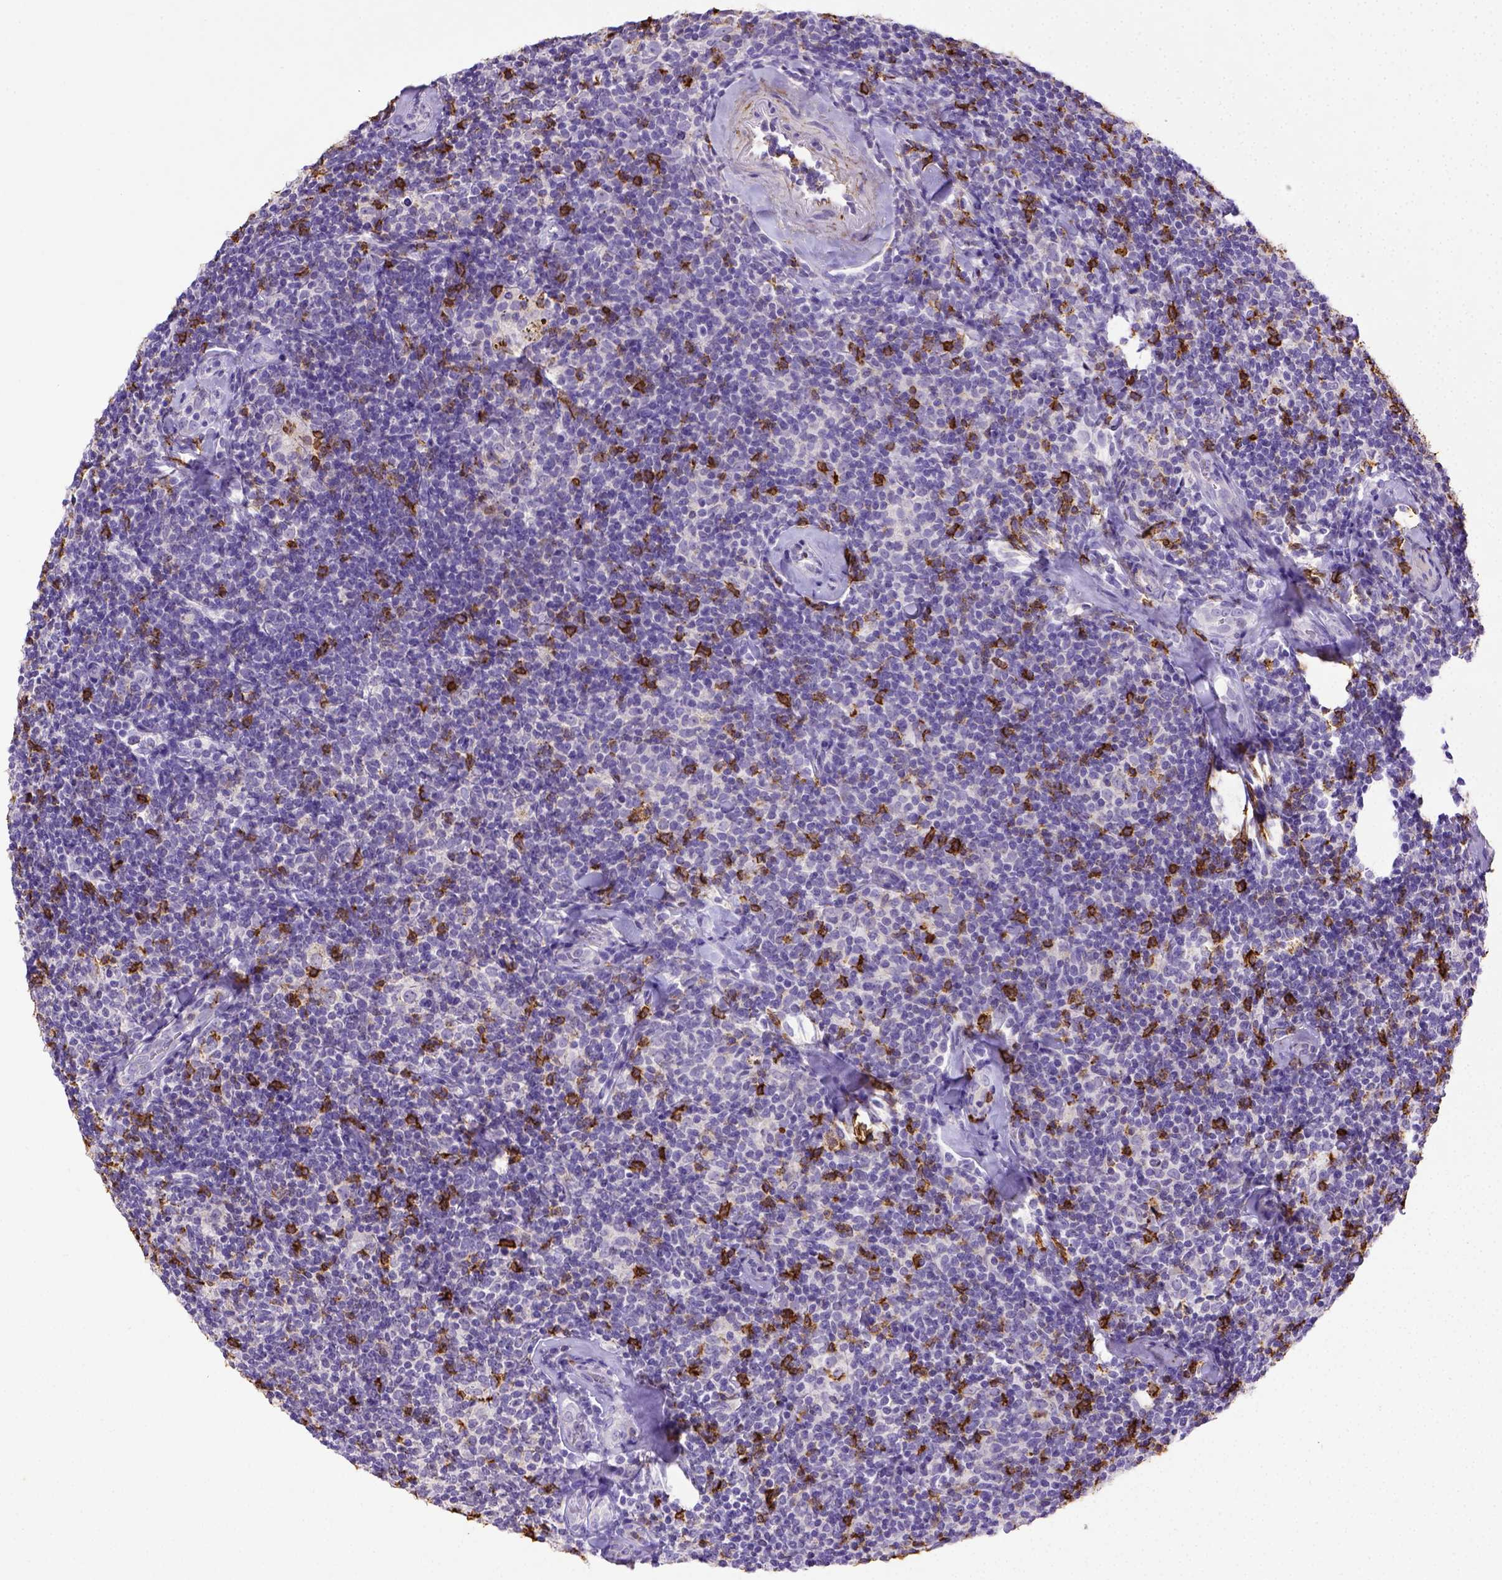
{"staining": {"intensity": "negative", "quantity": "none", "location": "none"}, "tissue": "lymphoma", "cell_type": "Tumor cells", "image_type": "cancer", "snomed": [{"axis": "morphology", "description": "Malignant lymphoma, non-Hodgkin's type, Low grade"}, {"axis": "topography", "description": "Lymph node"}], "caption": "IHC histopathology image of lymphoma stained for a protein (brown), which shows no positivity in tumor cells.", "gene": "B3GAT1", "patient": {"sex": "female", "age": 56}}